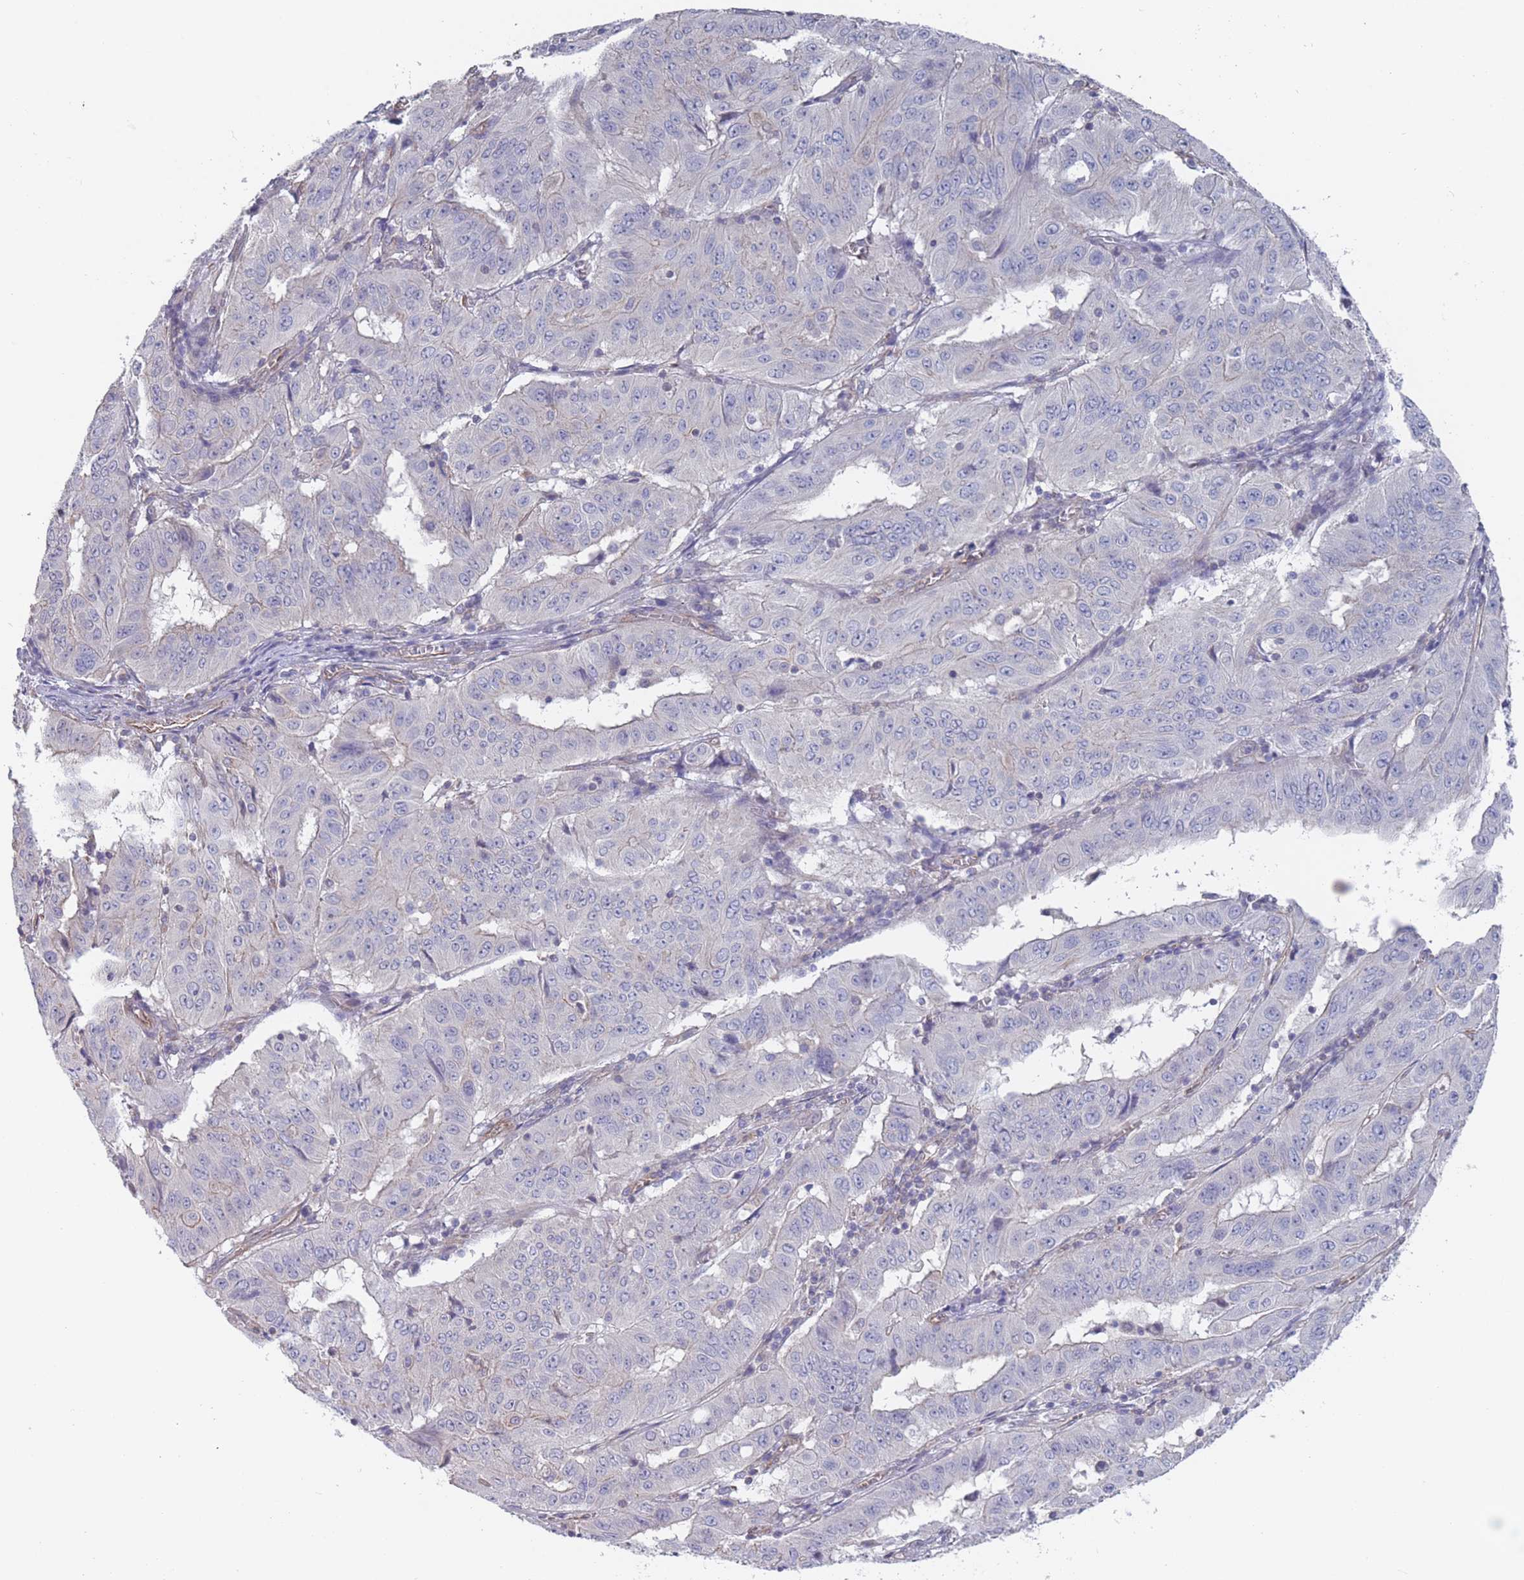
{"staining": {"intensity": "negative", "quantity": "none", "location": "none"}, "tissue": "pancreatic cancer", "cell_type": "Tumor cells", "image_type": "cancer", "snomed": [{"axis": "morphology", "description": "Adenocarcinoma, NOS"}, {"axis": "topography", "description": "Pancreas"}], "caption": "A high-resolution image shows IHC staining of pancreatic adenocarcinoma, which reveals no significant staining in tumor cells.", "gene": "SLC1A6", "patient": {"sex": "male", "age": 63}}